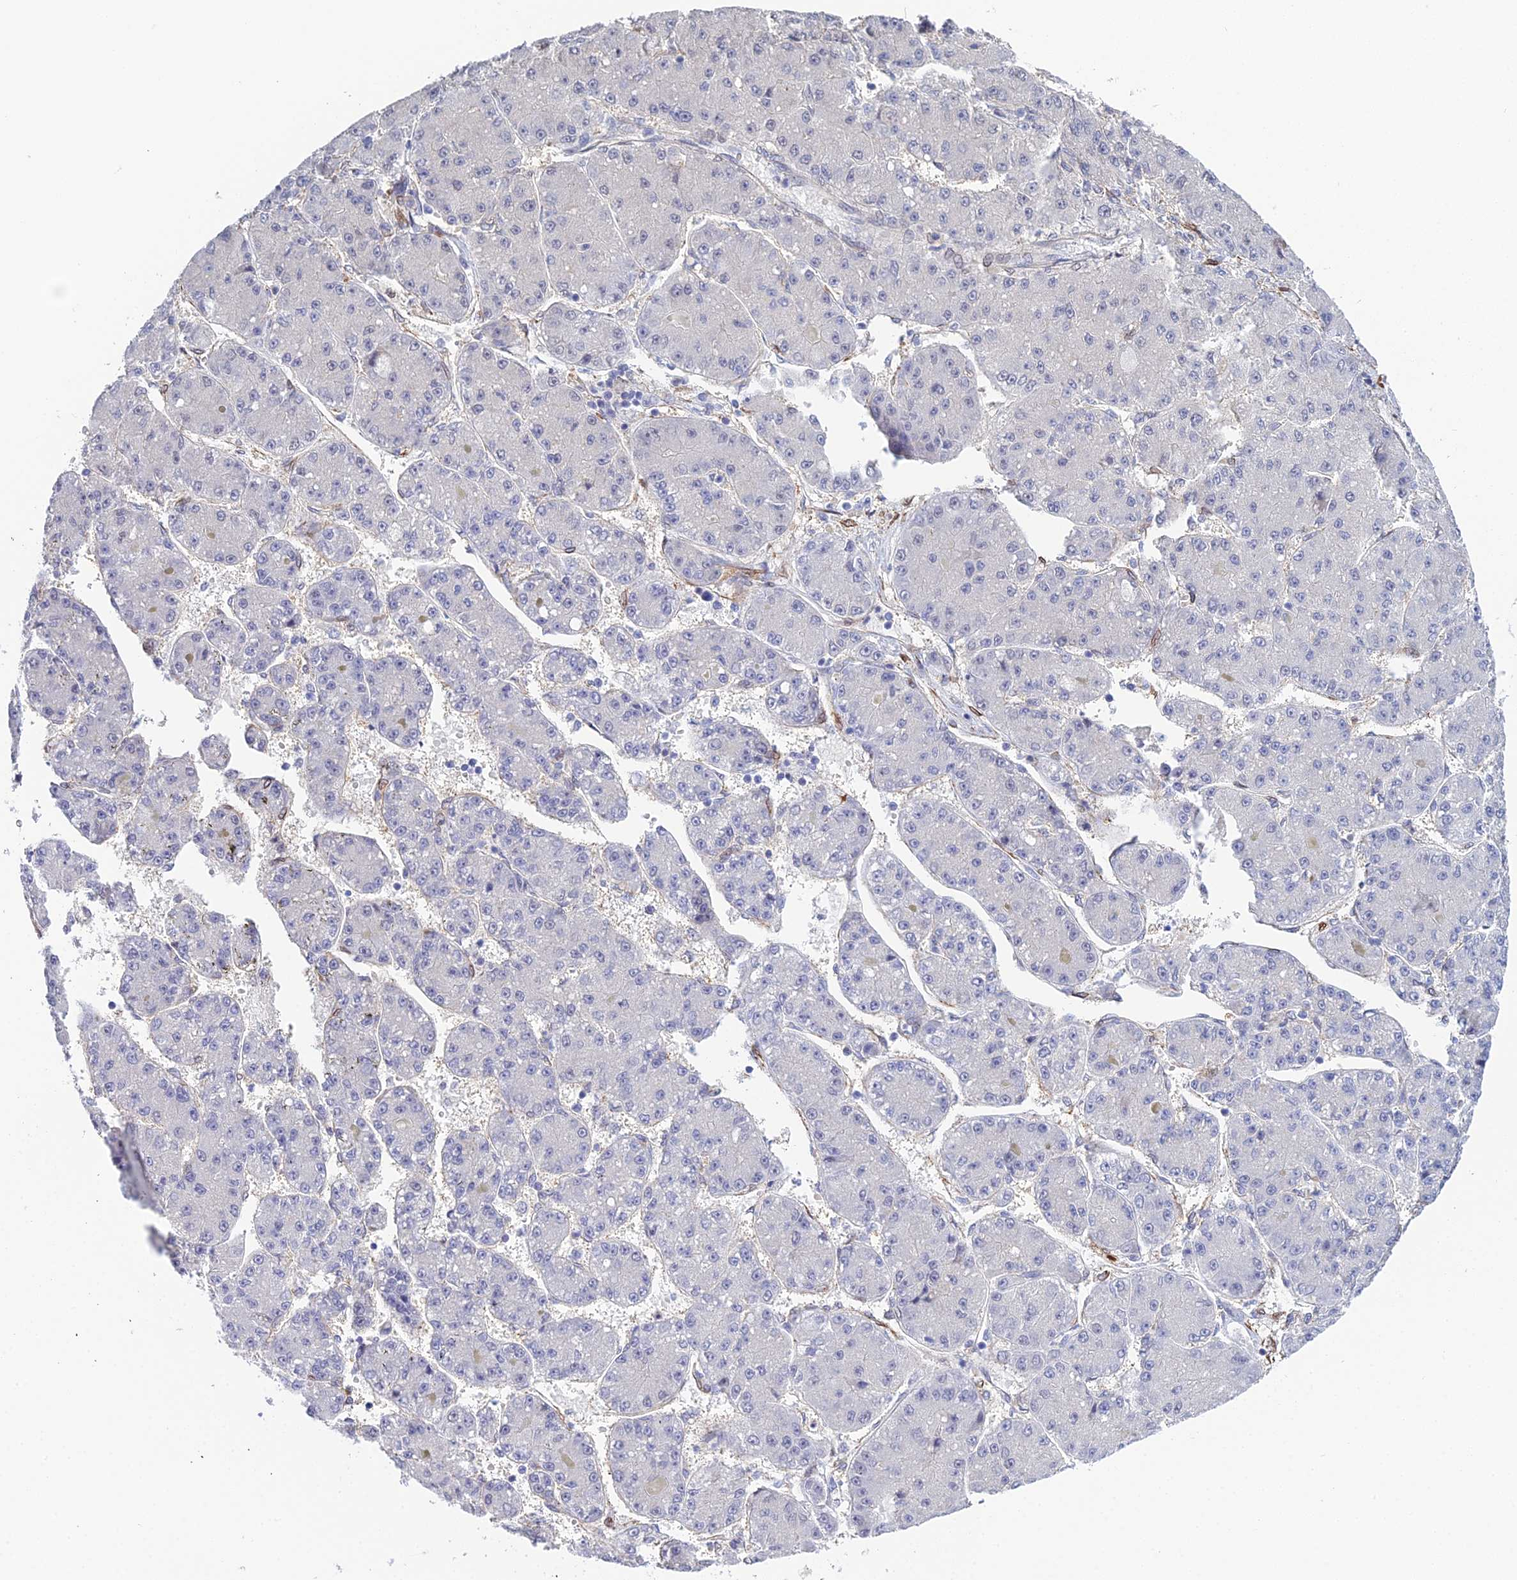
{"staining": {"intensity": "negative", "quantity": "none", "location": "none"}, "tissue": "liver cancer", "cell_type": "Tumor cells", "image_type": "cancer", "snomed": [{"axis": "morphology", "description": "Carcinoma, Hepatocellular, NOS"}, {"axis": "topography", "description": "Liver"}], "caption": "There is no significant staining in tumor cells of liver cancer (hepatocellular carcinoma). (DAB immunohistochemistry (IHC), high magnification).", "gene": "MXRA7", "patient": {"sex": "male", "age": 67}}